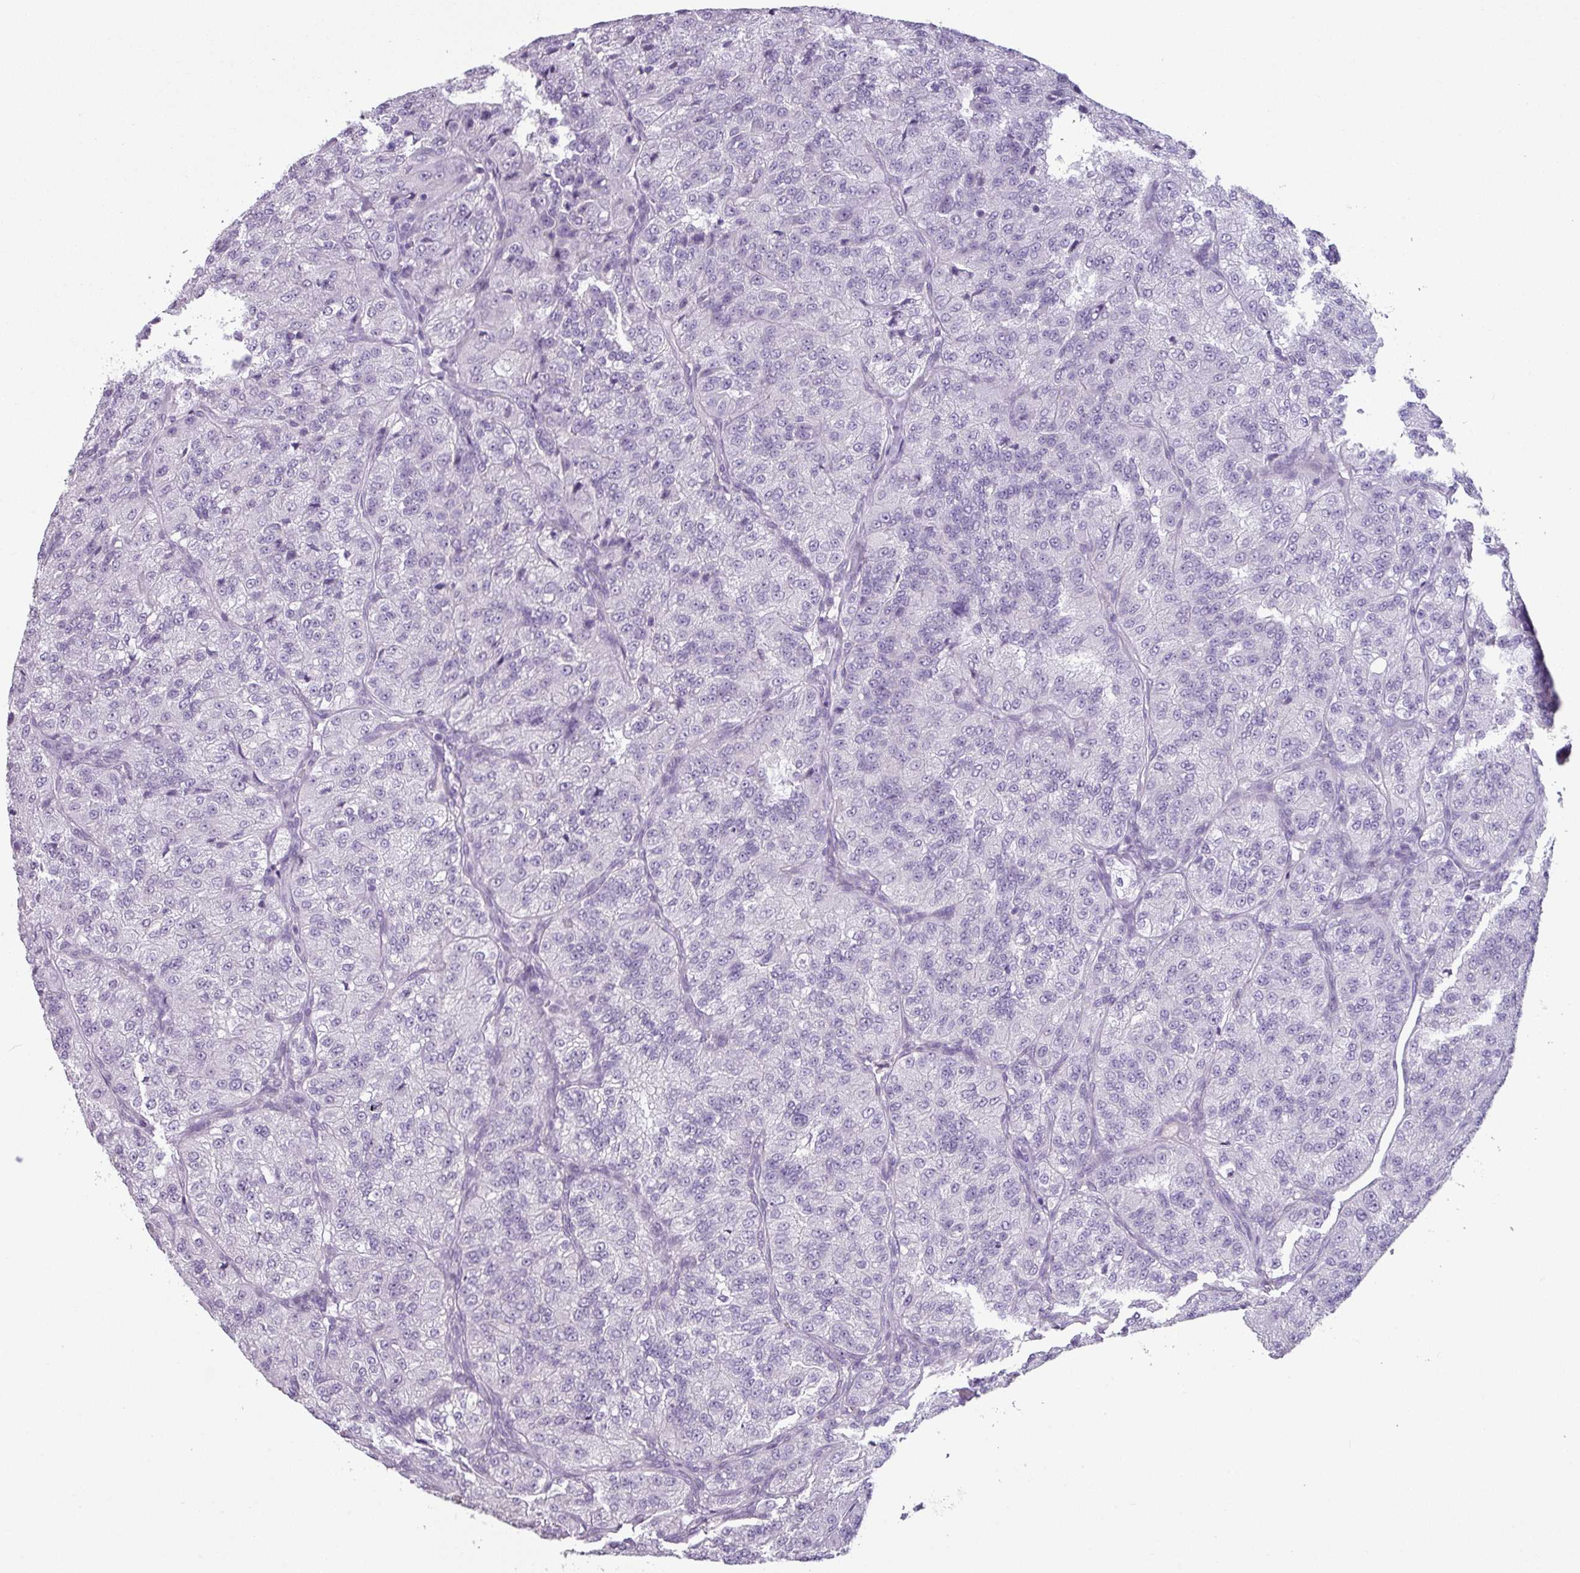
{"staining": {"intensity": "negative", "quantity": "none", "location": "none"}, "tissue": "renal cancer", "cell_type": "Tumor cells", "image_type": "cancer", "snomed": [{"axis": "morphology", "description": "Adenocarcinoma, NOS"}, {"axis": "topography", "description": "Kidney"}], "caption": "Renal cancer (adenocarcinoma) was stained to show a protein in brown. There is no significant expression in tumor cells.", "gene": "TTLL12", "patient": {"sex": "female", "age": 63}}